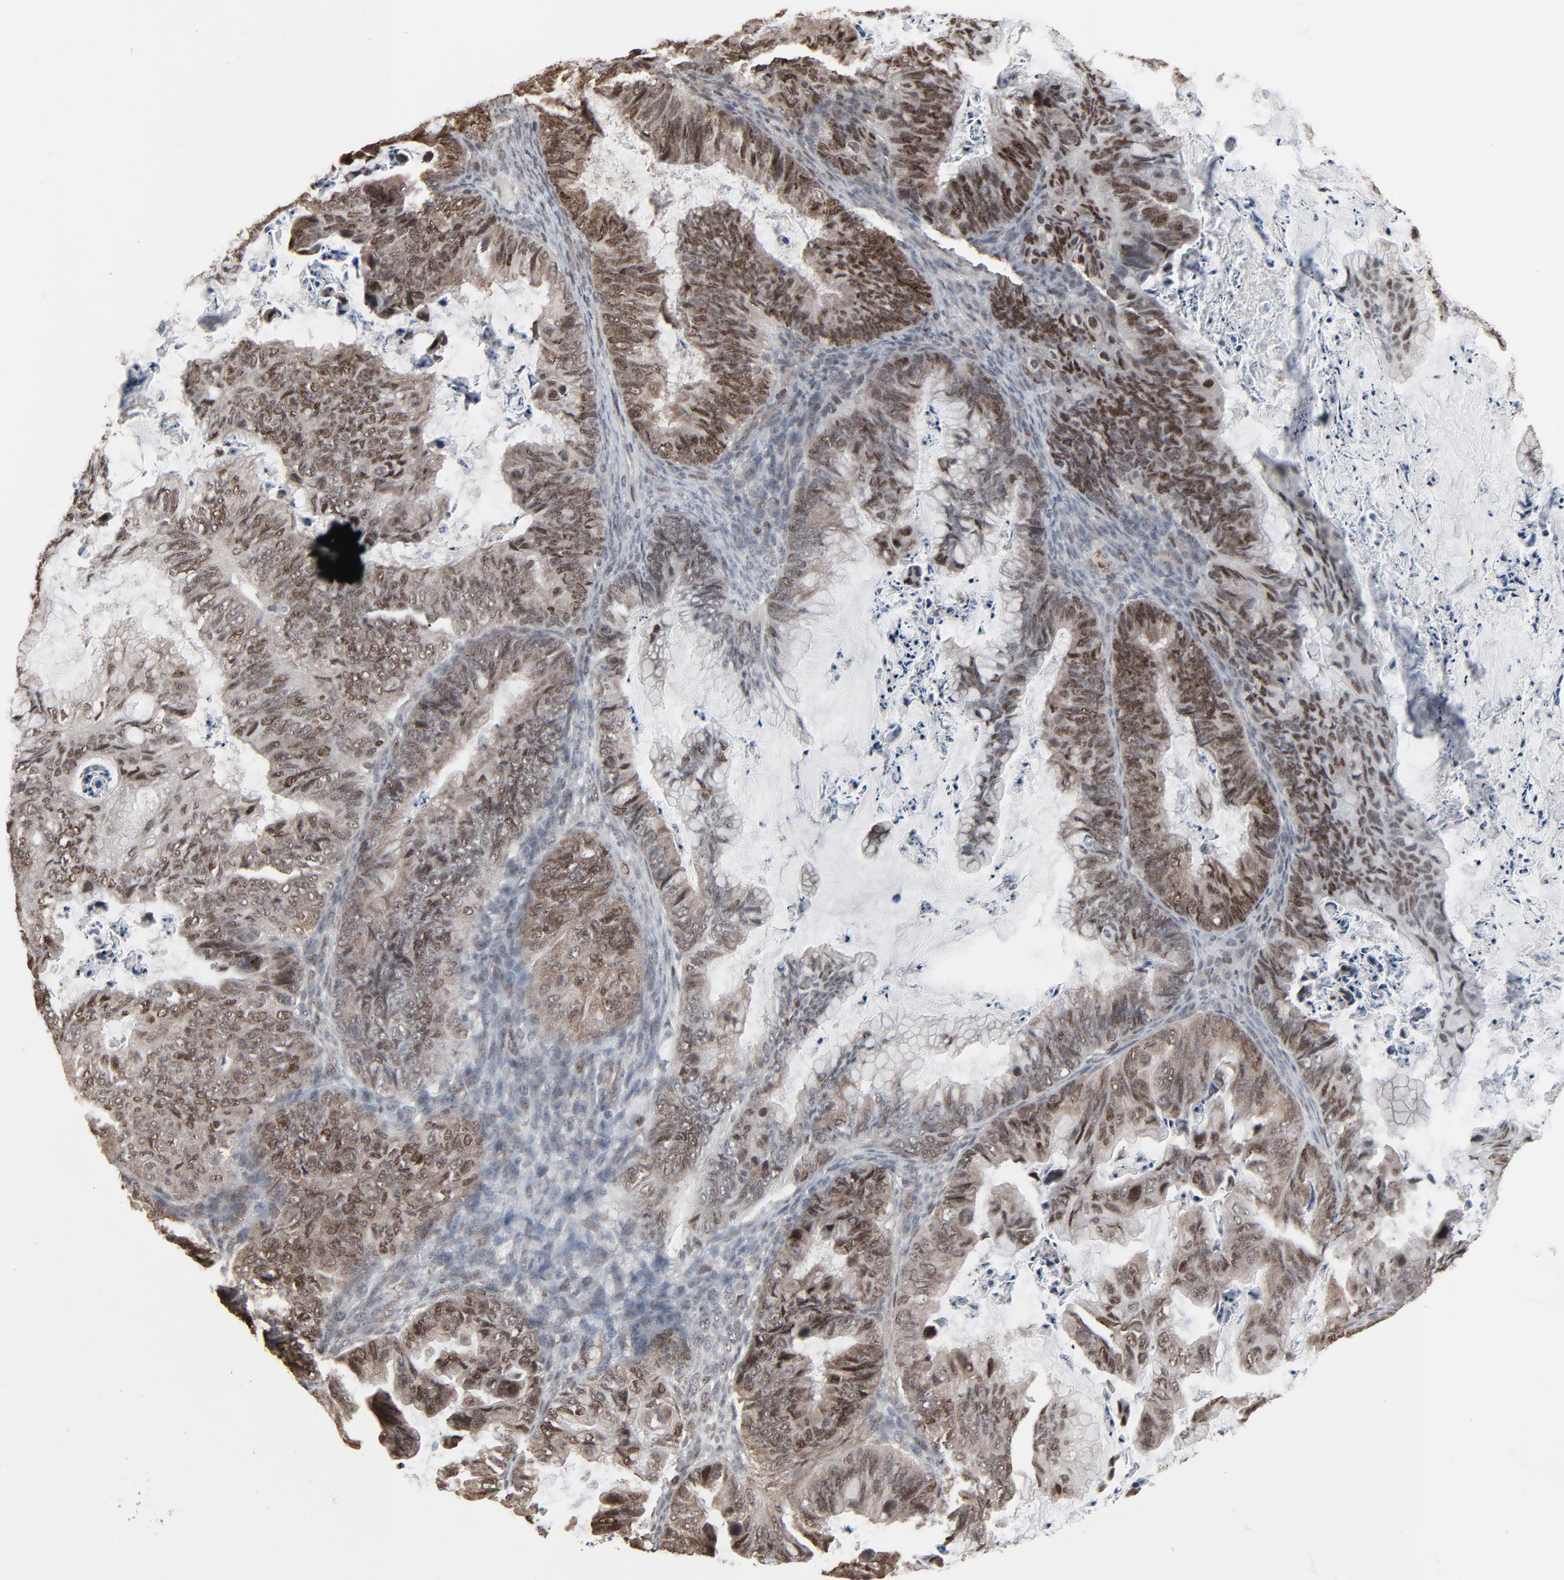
{"staining": {"intensity": "strong", "quantity": ">75%", "location": "cytoplasmic/membranous,nuclear"}, "tissue": "ovarian cancer", "cell_type": "Tumor cells", "image_type": "cancer", "snomed": [{"axis": "morphology", "description": "Cystadenocarcinoma, mucinous, NOS"}, {"axis": "topography", "description": "Ovary"}], "caption": "A micrograph of human mucinous cystadenocarcinoma (ovarian) stained for a protein shows strong cytoplasmic/membranous and nuclear brown staining in tumor cells.", "gene": "MEIS2", "patient": {"sex": "female", "age": 36}}